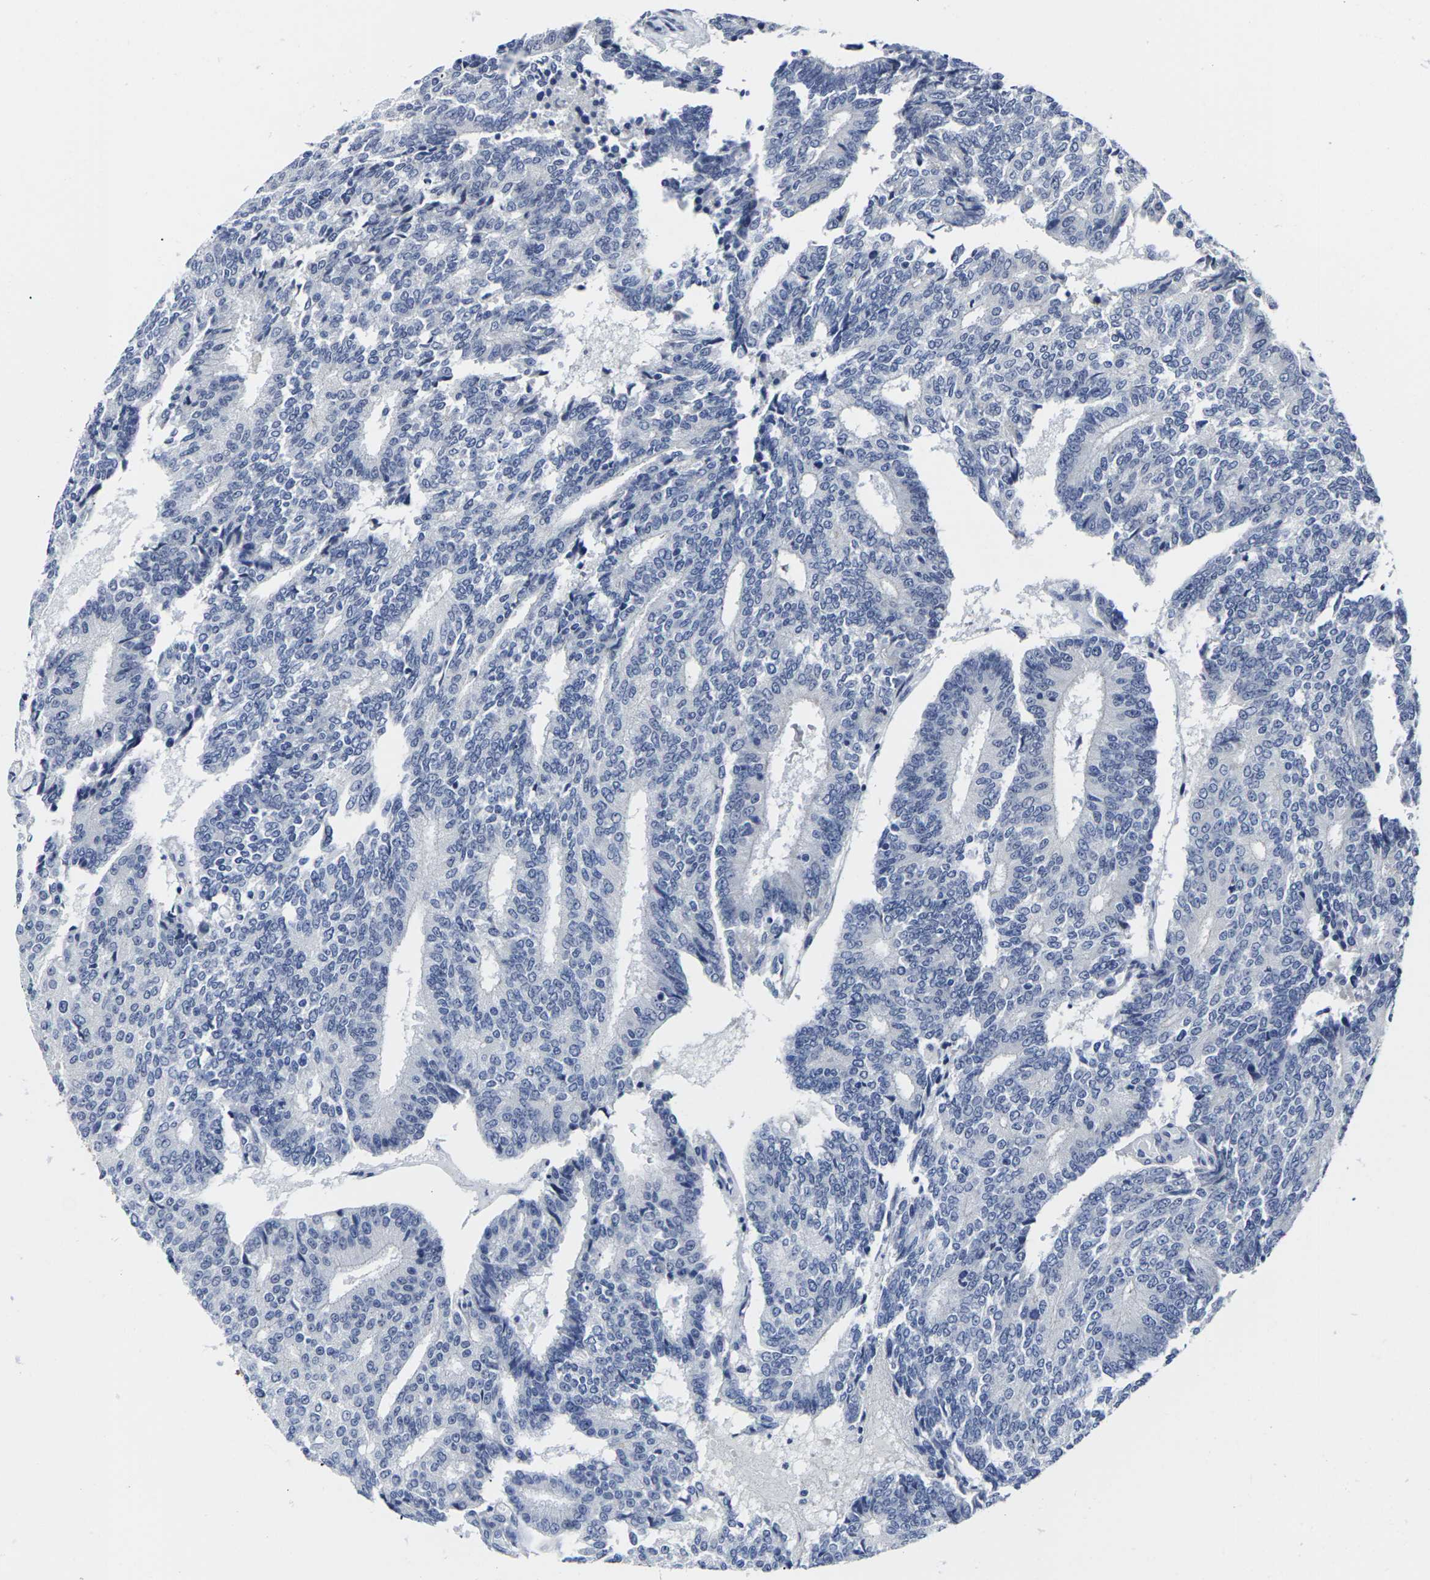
{"staining": {"intensity": "negative", "quantity": "none", "location": "none"}, "tissue": "prostate cancer", "cell_type": "Tumor cells", "image_type": "cancer", "snomed": [{"axis": "morphology", "description": "Normal tissue, NOS"}, {"axis": "morphology", "description": "Adenocarcinoma, High grade"}, {"axis": "topography", "description": "Prostate"}, {"axis": "topography", "description": "Seminal veicle"}], "caption": "This is an immunohistochemistry histopathology image of prostate adenocarcinoma (high-grade). There is no expression in tumor cells.", "gene": "MSANTD4", "patient": {"sex": "male", "age": 55}}